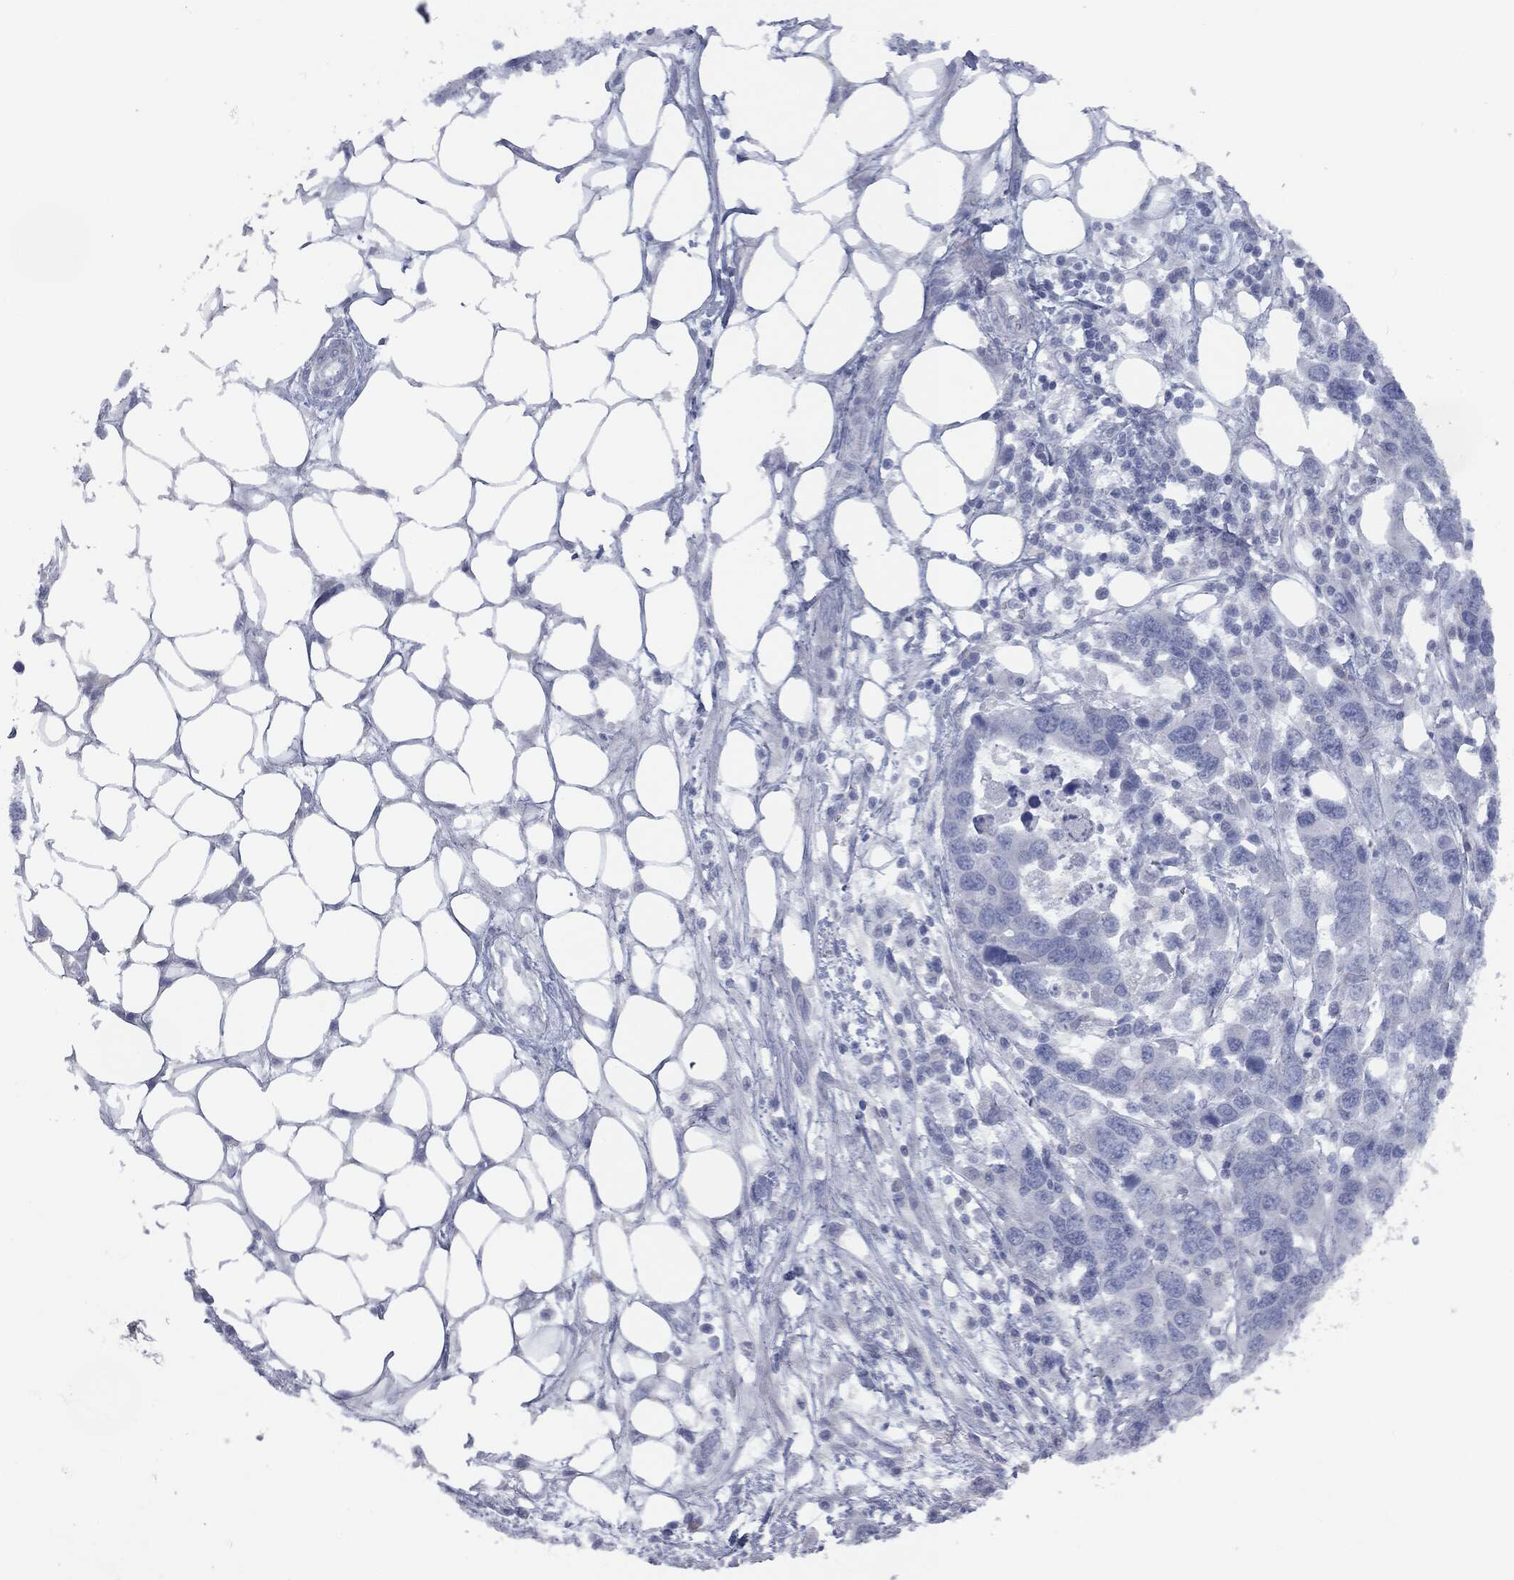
{"staining": {"intensity": "negative", "quantity": "none", "location": "none"}, "tissue": "ovarian cancer", "cell_type": "Tumor cells", "image_type": "cancer", "snomed": [{"axis": "morphology", "description": "Cystadenocarcinoma, serous, NOS"}, {"axis": "topography", "description": "Ovary"}], "caption": "The histopathology image demonstrates no significant staining in tumor cells of ovarian cancer. Brightfield microscopy of IHC stained with DAB (3,3'-diaminobenzidine) (brown) and hematoxylin (blue), captured at high magnification.", "gene": "CAV3", "patient": {"sex": "female", "age": 76}}